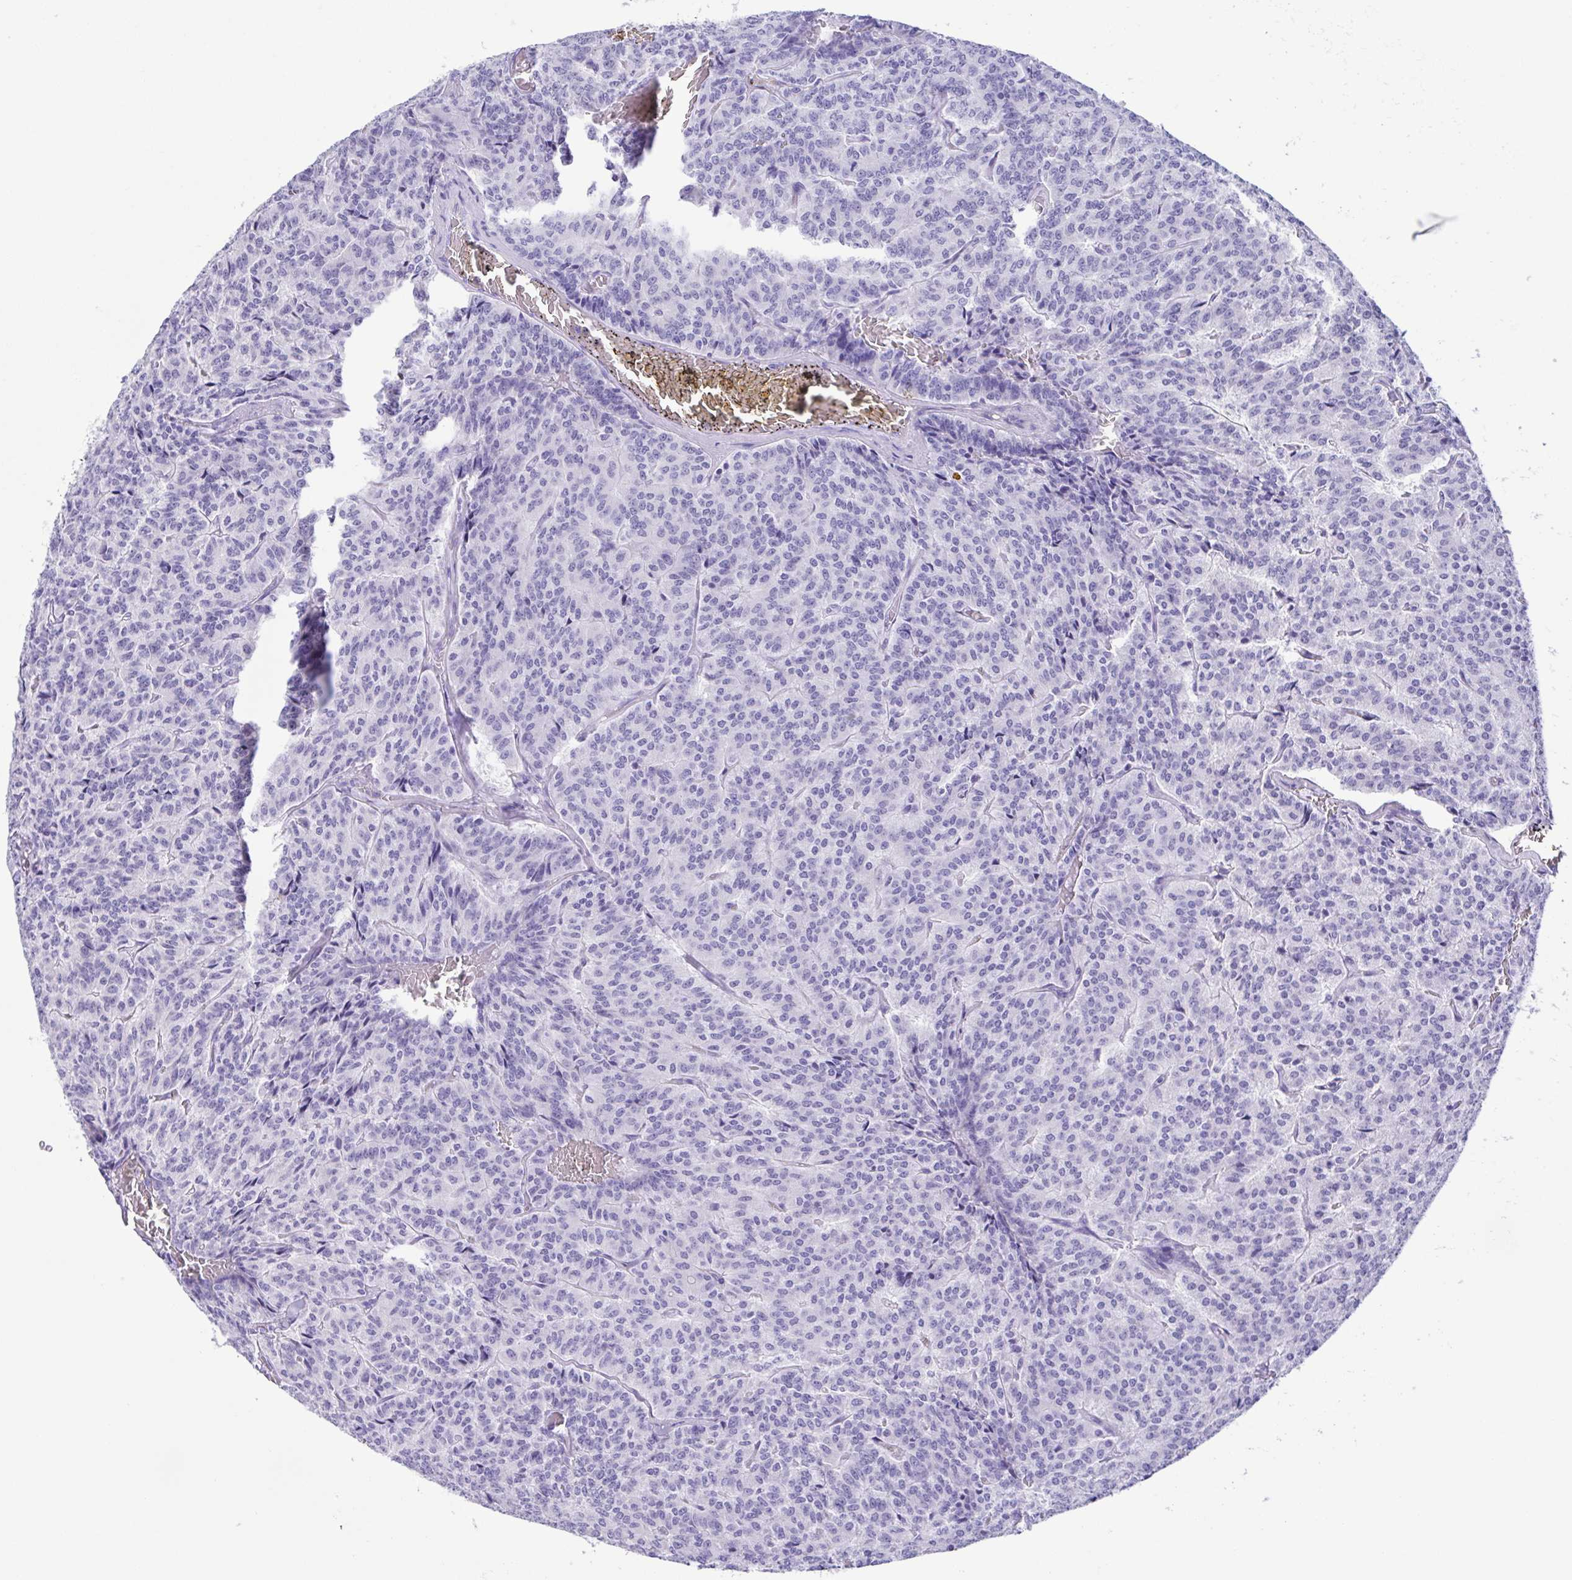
{"staining": {"intensity": "negative", "quantity": "none", "location": "none"}, "tissue": "carcinoid", "cell_type": "Tumor cells", "image_type": "cancer", "snomed": [{"axis": "morphology", "description": "Carcinoid, malignant, NOS"}, {"axis": "topography", "description": "Lung"}], "caption": "IHC photomicrograph of neoplastic tissue: human carcinoid (malignant) stained with DAB demonstrates no significant protein expression in tumor cells. (Brightfield microscopy of DAB (3,3'-diaminobenzidine) immunohistochemistry at high magnification).", "gene": "TSPY2", "patient": {"sex": "male", "age": 70}}